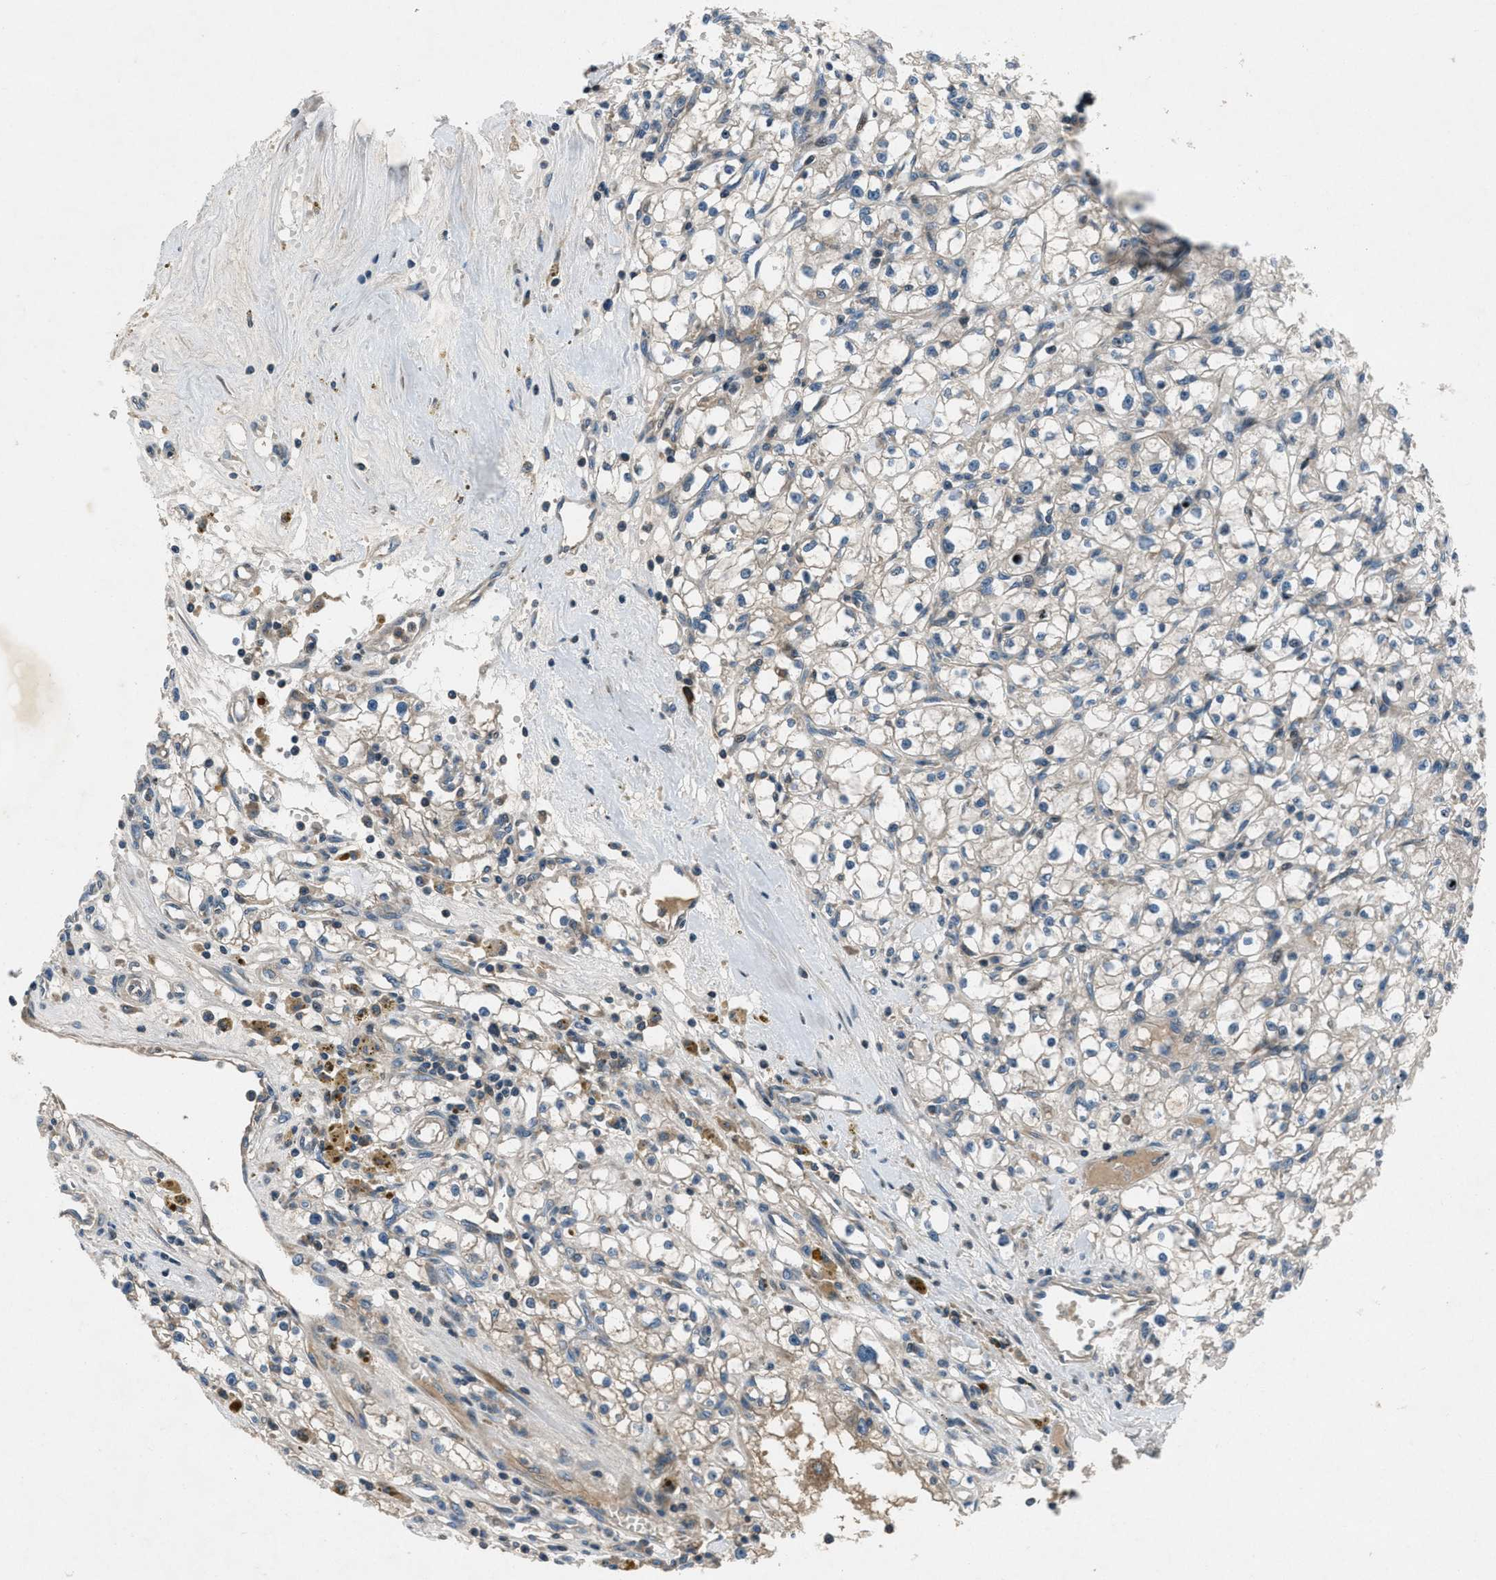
{"staining": {"intensity": "weak", "quantity": "<25%", "location": "cytoplasmic/membranous"}, "tissue": "renal cancer", "cell_type": "Tumor cells", "image_type": "cancer", "snomed": [{"axis": "morphology", "description": "Adenocarcinoma, NOS"}, {"axis": "topography", "description": "Kidney"}], "caption": "A photomicrograph of human renal cancer is negative for staining in tumor cells.", "gene": "CLEC2D", "patient": {"sex": "male", "age": 56}}